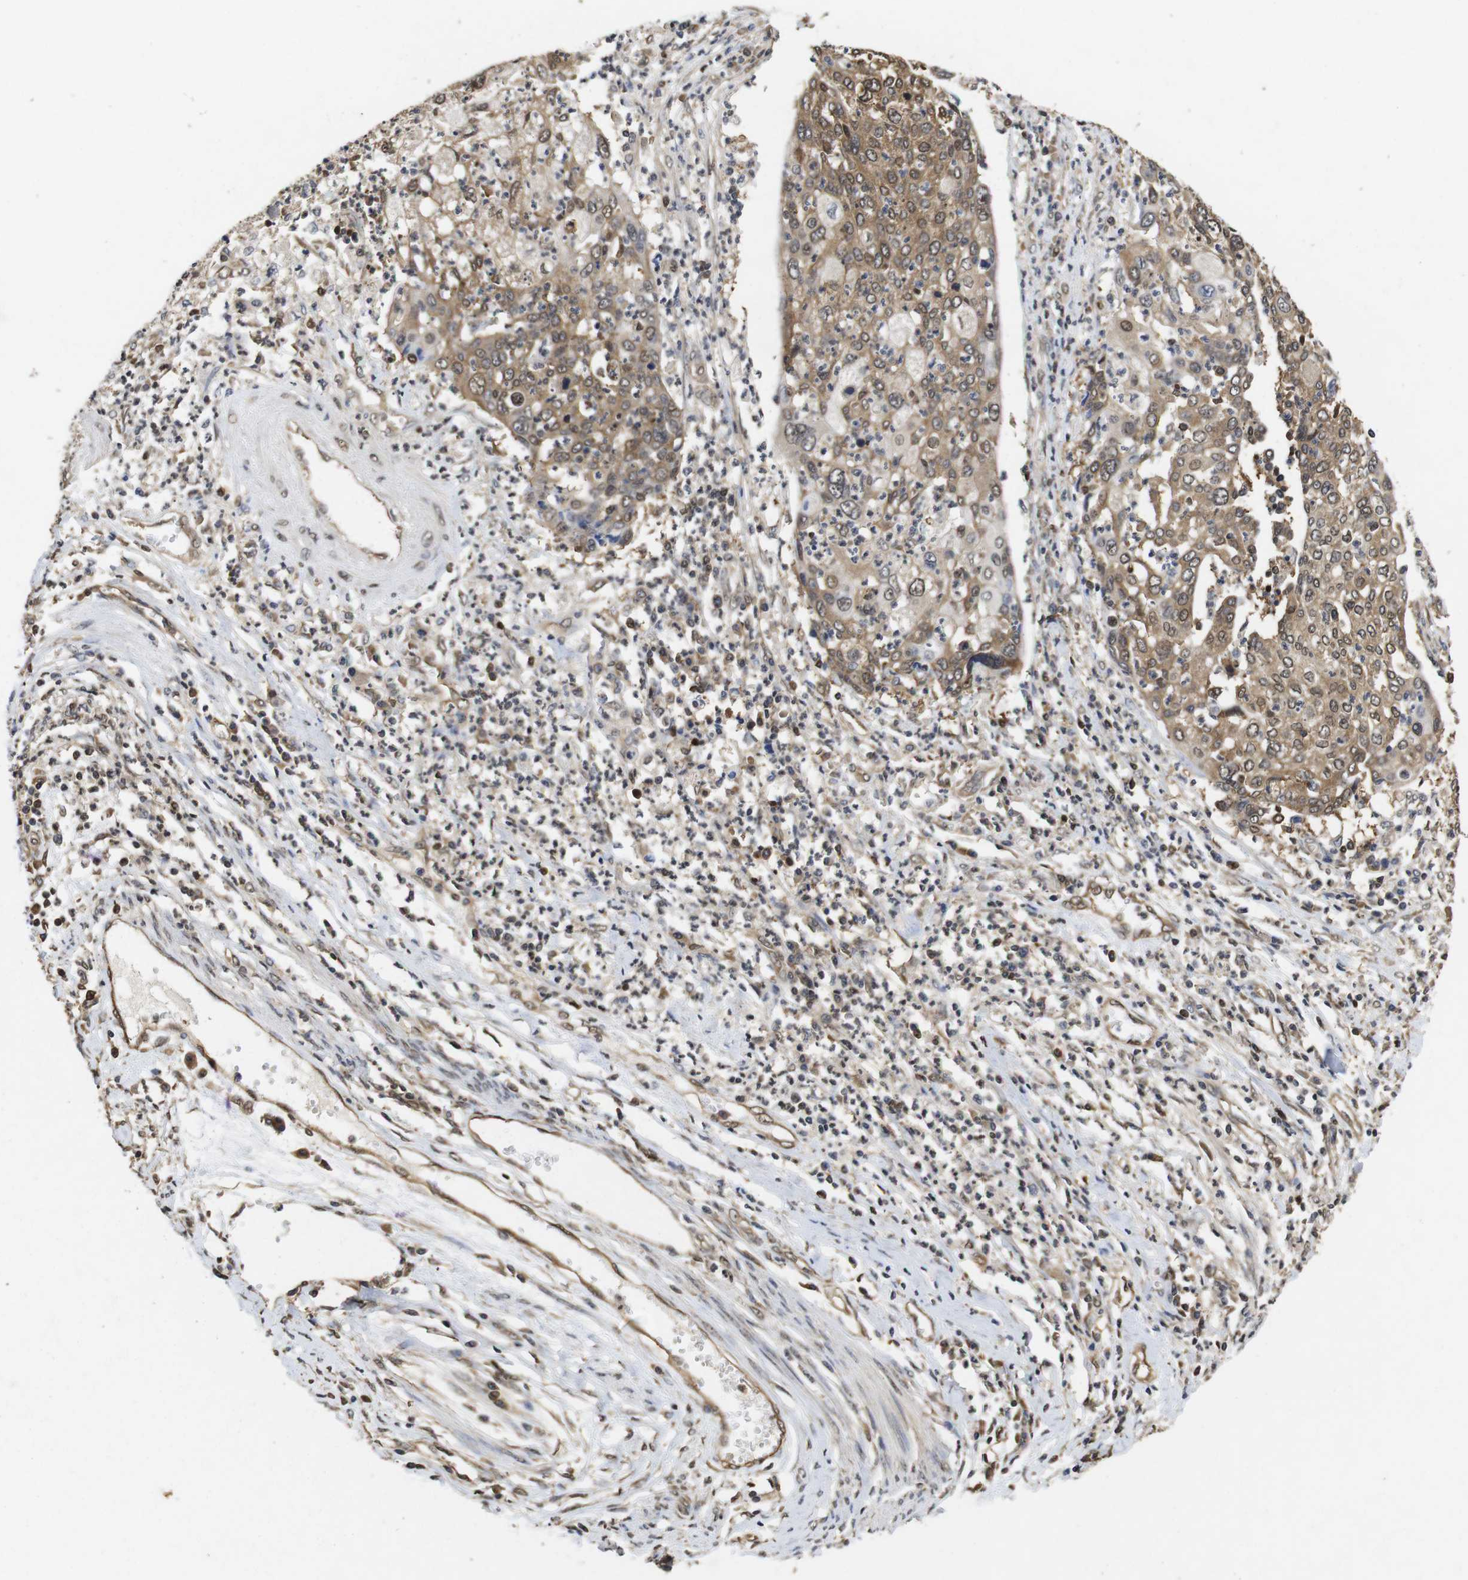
{"staining": {"intensity": "moderate", "quantity": ">75%", "location": "cytoplasmic/membranous,nuclear"}, "tissue": "cervical cancer", "cell_type": "Tumor cells", "image_type": "cancer", "snomed": [{"axis": "morphology", "description": "Squamous cell carcinoma, NOS"}, {"axis": "topography", "description": "Cervix"}], "caption": "A micrograph of human squamous cell carcinoma (cervical) stained for a protein demonstrates moderate cytoplasmic/membranous and nuclear brown staining in tumor cells.", "gene": "SUMO3", "patient": {"sex": "female", "age": 40}}